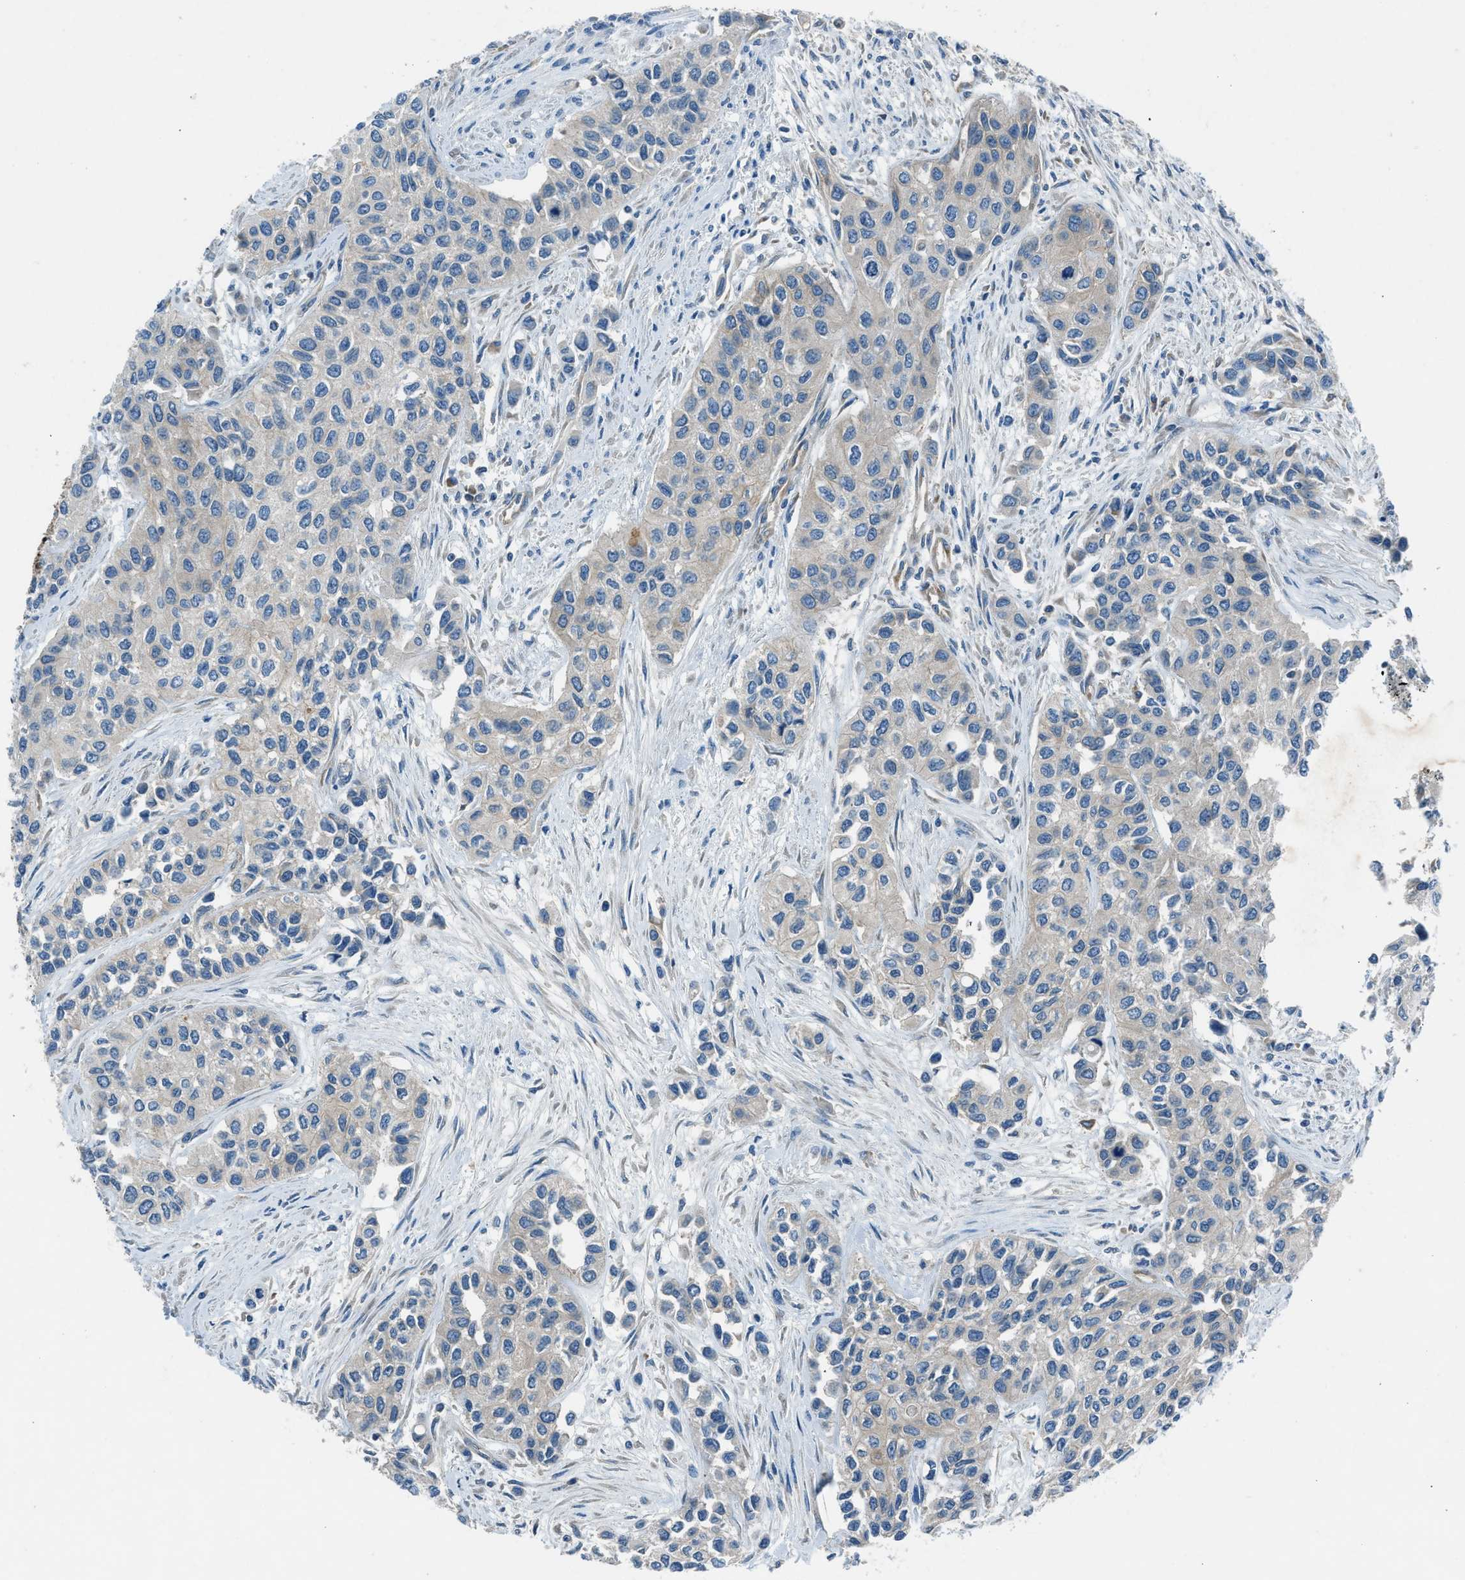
{"staining": {"intensity": "negative", "quantity": "none", "location": "none"}, "tissue": "urothelial cancer", "cell_type": "Tumor cells", "image_type": "cancer", "snomed": [{"axis": "morphology", "description": "Urothelial carcinoma, High grade"}, {"axis": "topography", "description": "Urinary bladder"}], "caption": "IHC of urothelial carcinoma (high-grade) exhibits no positivity in tumor cells.", "gene": "BMP1", "patient": {"sex": "female", "age": 56}}